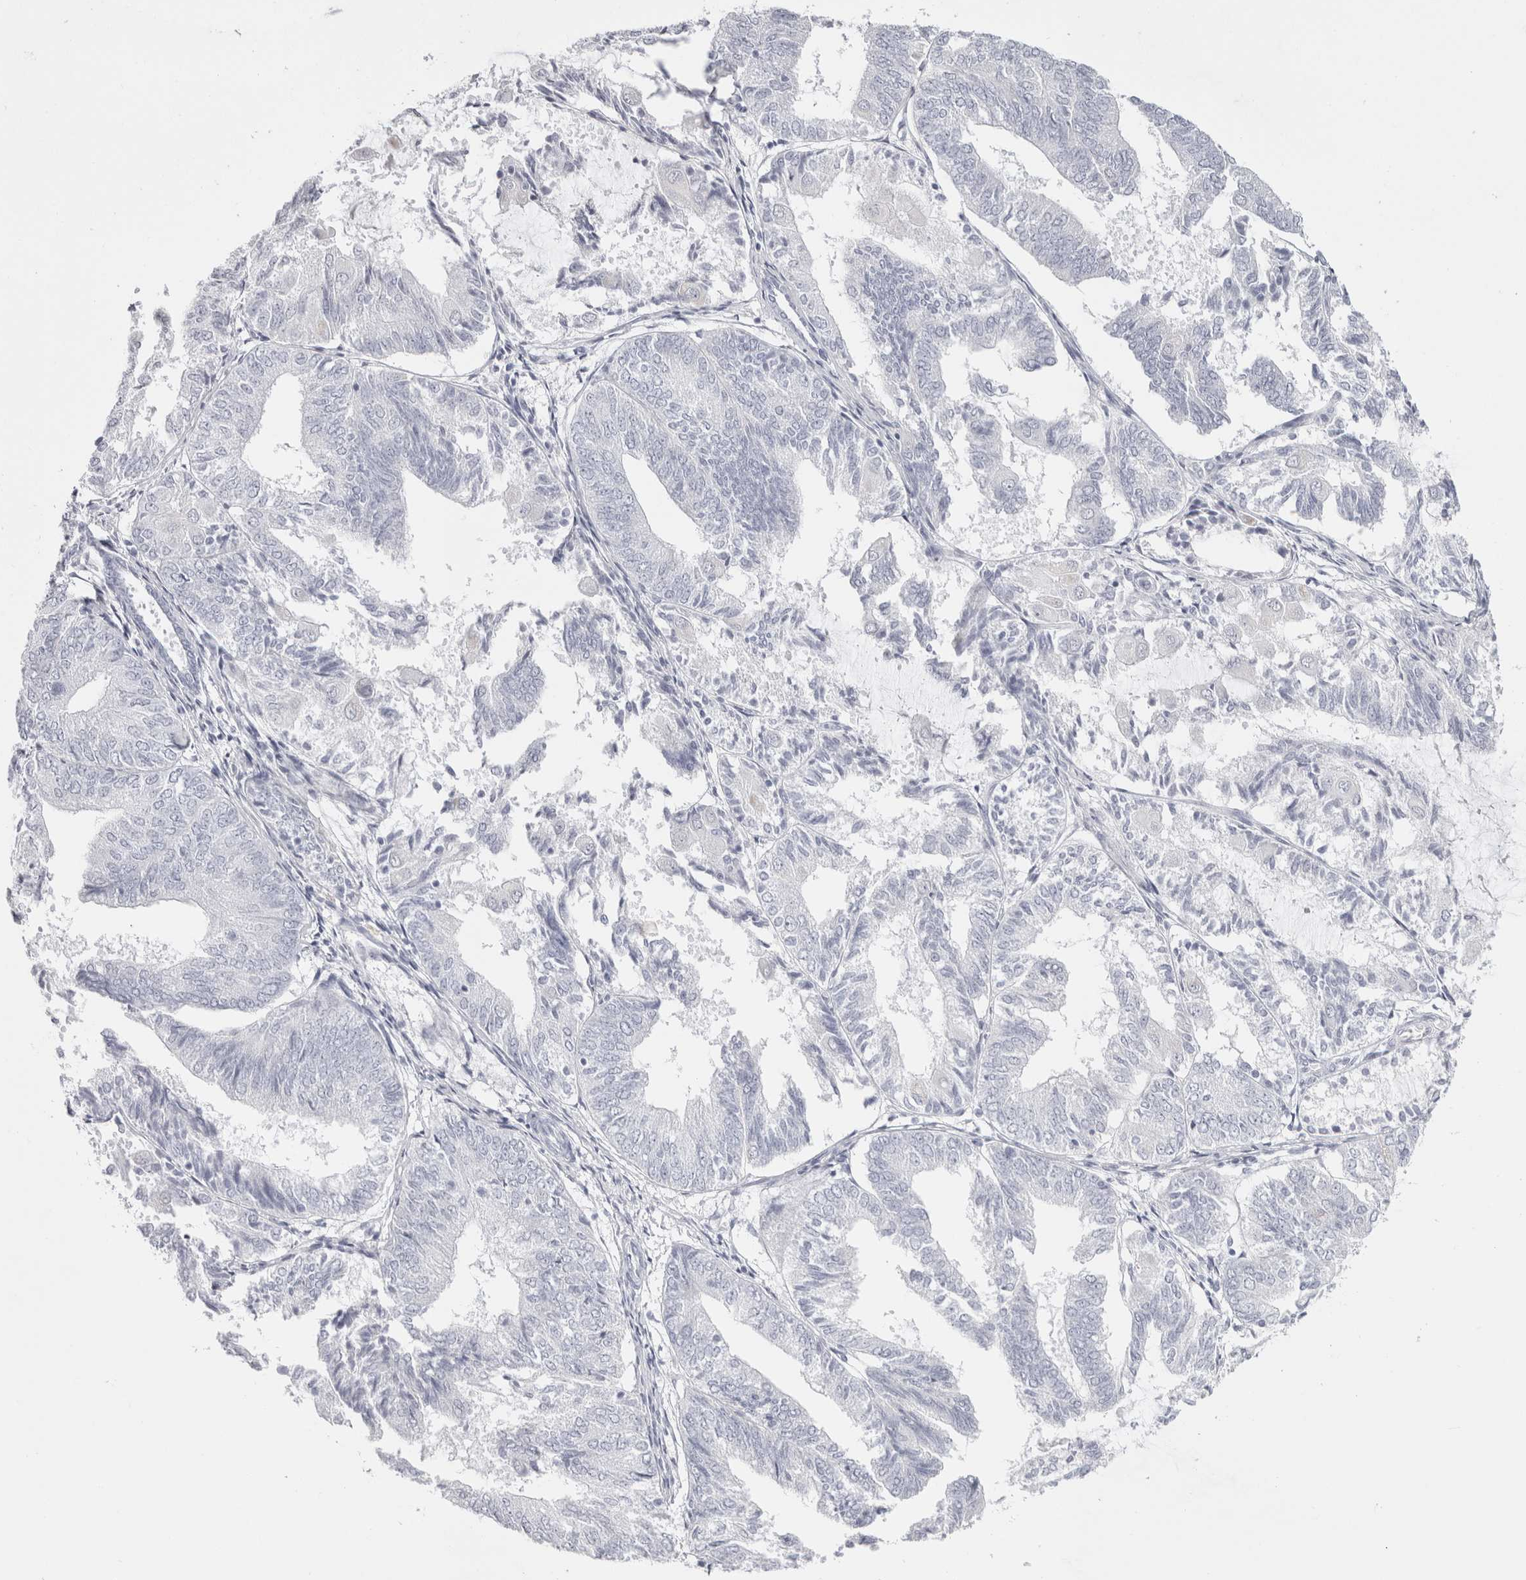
{"staining": {"intensity": "negative", "quantity": "none", "location": "none"}, "tissue": "endometrial cancer", "cell_type": "Tumor cells", "image_type": "cancer", "snomed": [{"axis": "morphology", "description": "Adenocarcinoma, NOS"}, {"axis": "topography", "description": "Endometrium"}], "caption": "Tumor cells are negative for protein expression in human endometrial adenocarcinoma.", "gene": "GARIN1A", "patient": {"sex": "female", "age": 81}}